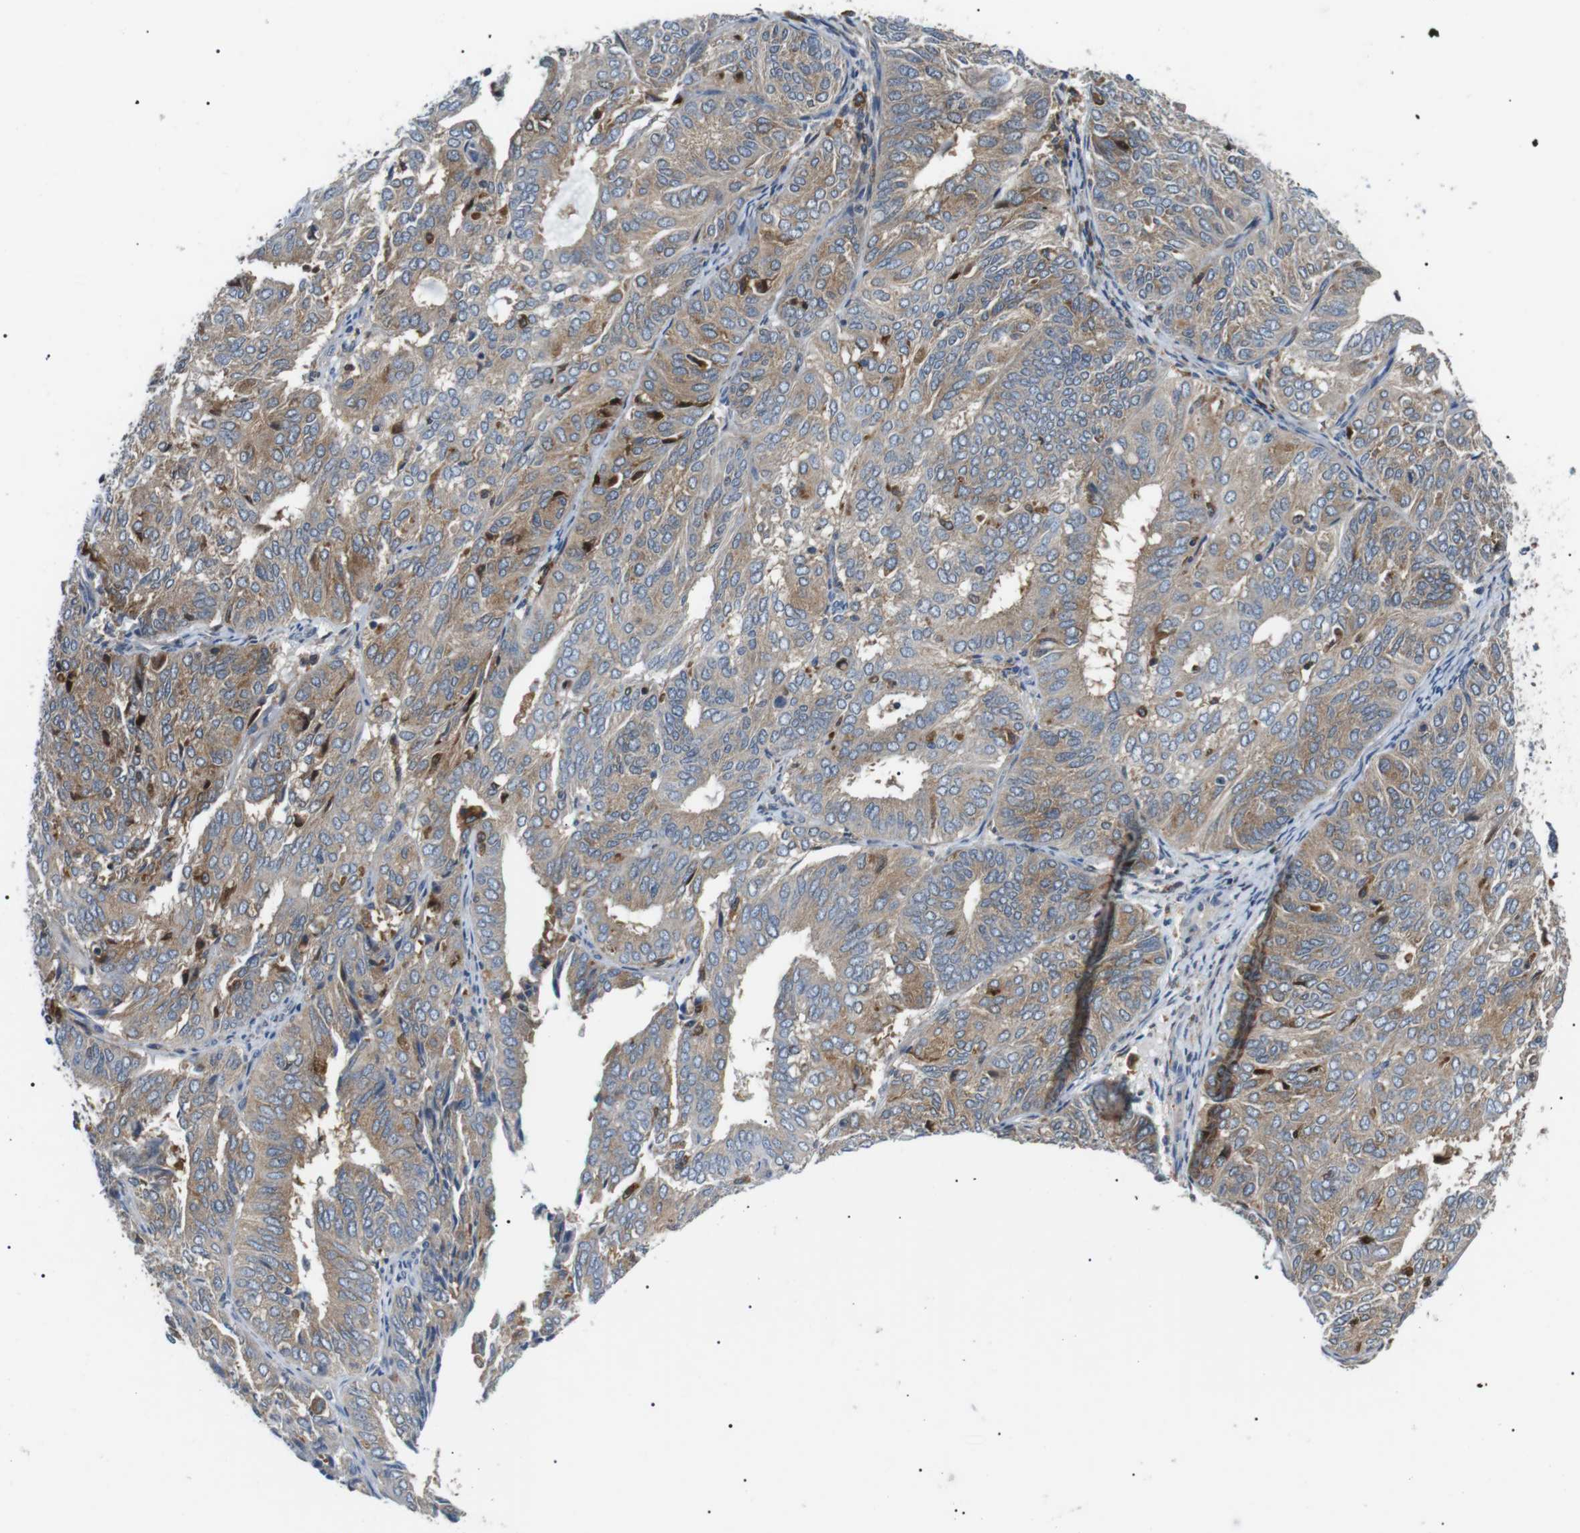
{"staining": {"intensity": "moderate", "quantity": ">75%", "location": "cytoplasmic/membranous"}, "tissue": "endometrial cancer", "cell_type": "Tumor cells", "image_type": "cancer", "snomed": [{"axis": "morphology", "description": "Adenocarcinoma, NOS"}, {"axis": "topography", "description": "Uterus"}], "caption": "A high-resolution photomicrograph shows immunohistochemistry (IHC) staining of endometrial adenocarcinoma, which exhibits moderate cytoplasmic/membranous expression in about >75% of tumor cells.", "gene": "RAB9A", "patient": {"sex": "female", "age": 60}}